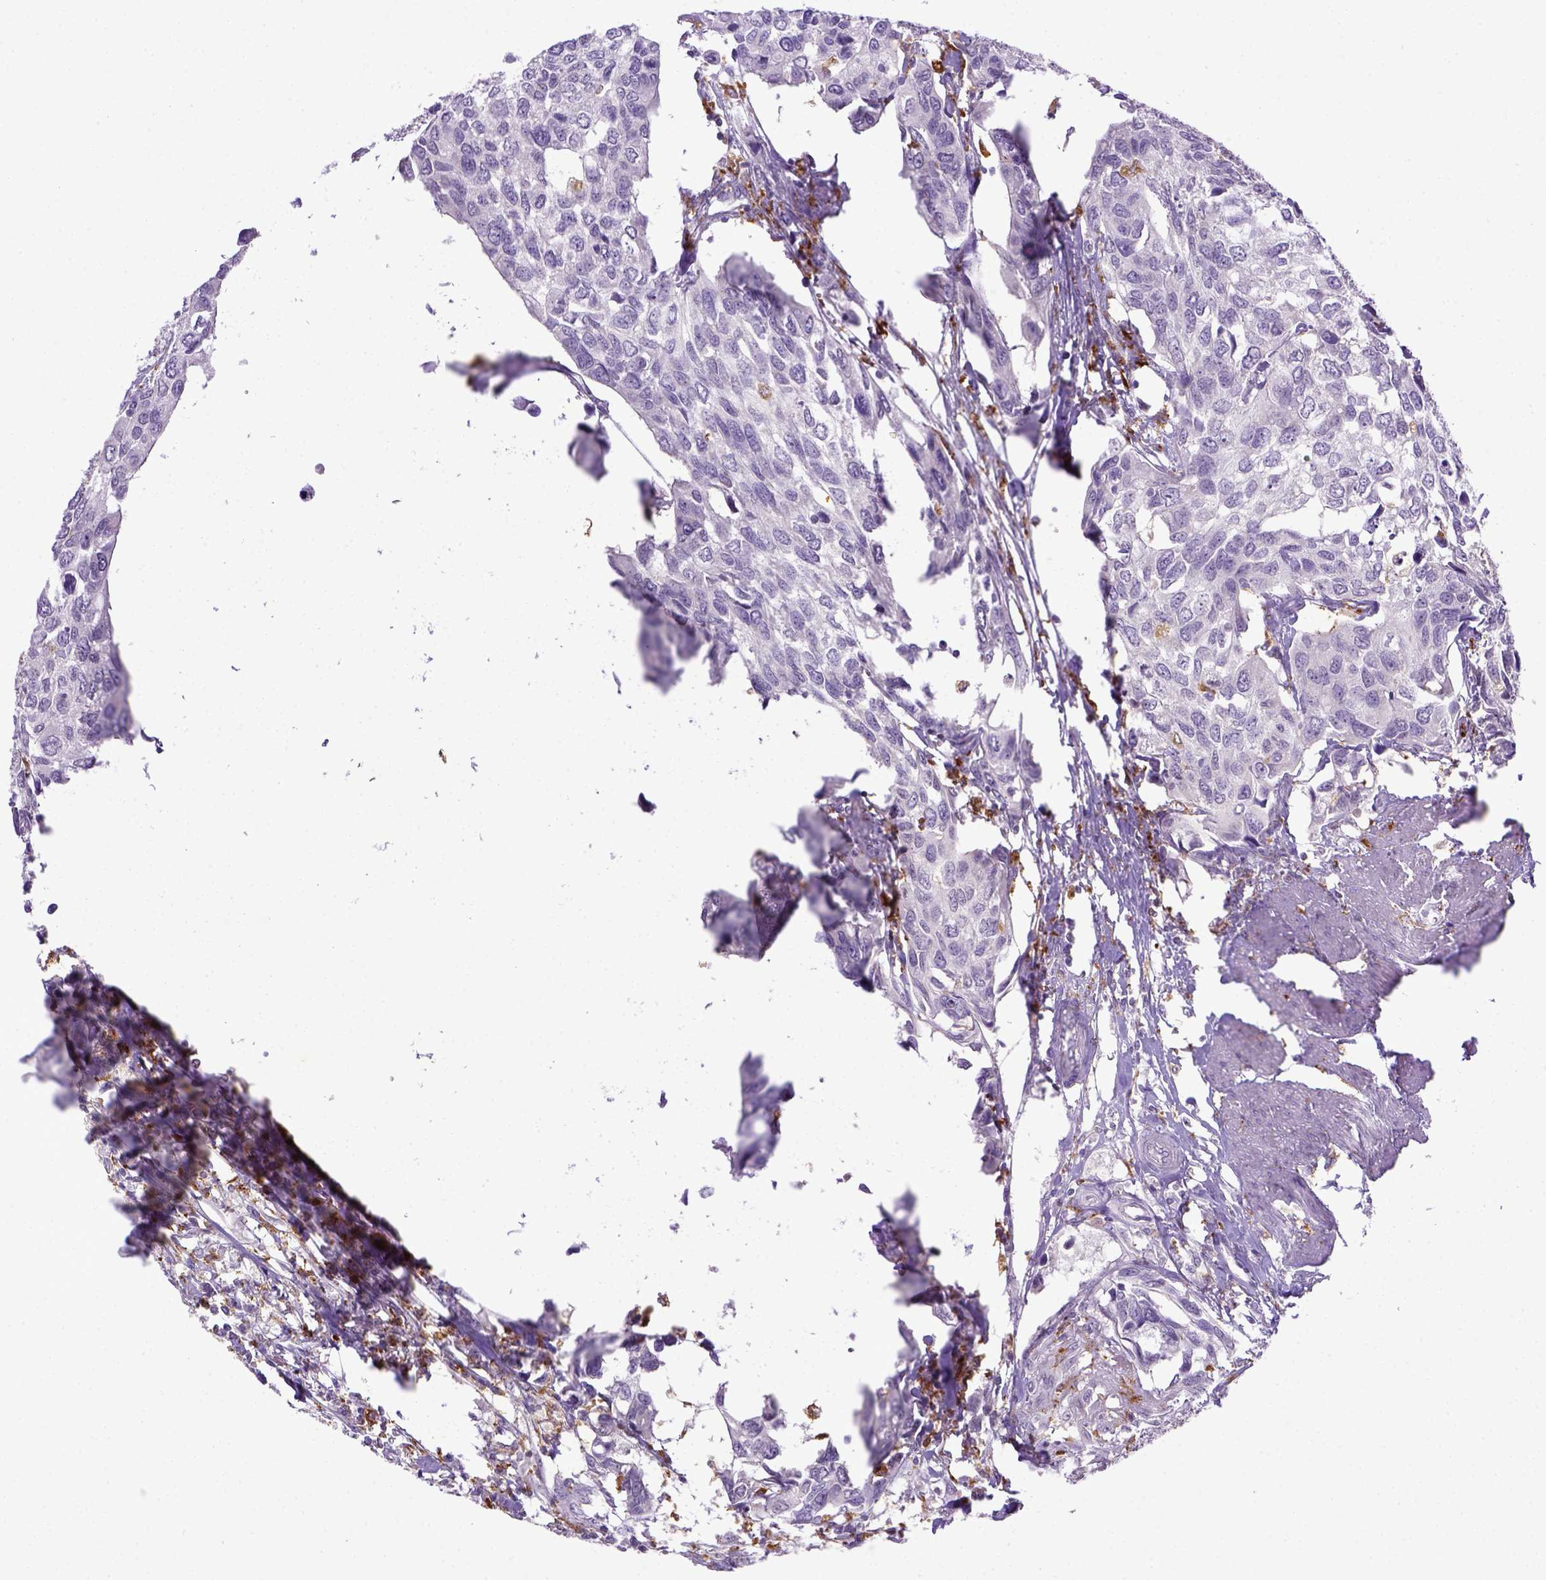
{"staining": {"intensity": "negative", "quantity": "none", "location": "none"}, "tissue": "urothelial cancer", "cell_type": "Tumor cells", "image_type": "cancer", "snomed": [{"axis": "morphology", "description": "Urothelial carcinoma, High grade"}, {"axis": "topography", "description": "Urinary bladder"}], "caption": "Immunohistochemical staining of urothelial cancer exhibits no significant positivity in tumor cells.", "gene": "CD68", "patient": {"sex": "male", "age": 60}}